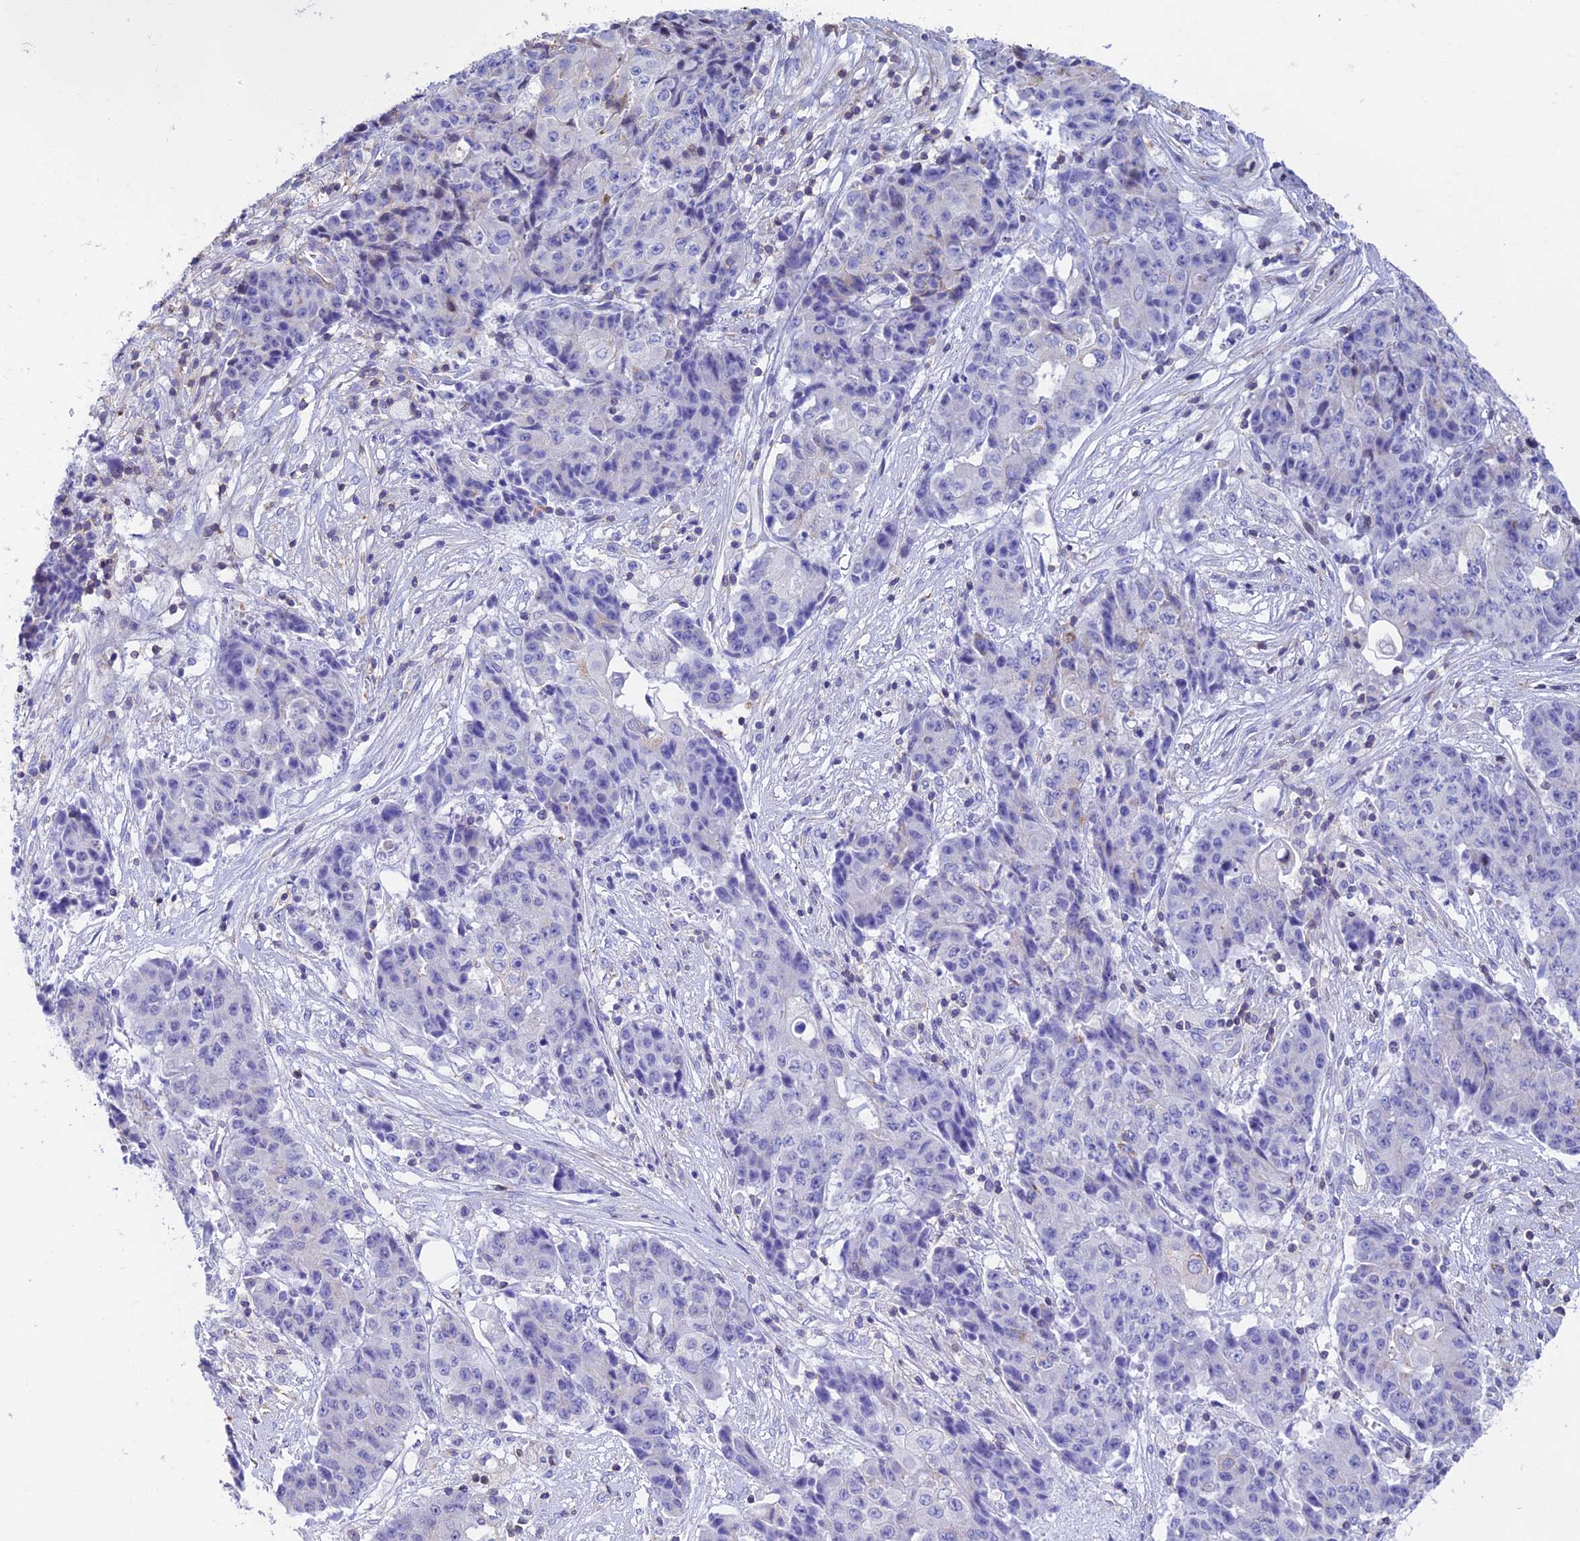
{"staining": {"intensity": "negative", "quantity": "none", "location": "none"}, "tissue": "ovarian cancer", "cell_type": "Tumor cells", "image_type": "cancer", "snomed": [{"axis": "morphology", "description": "Carcinoma, endometroid"}, {"axis": "topography", "description": "Ovary"}], "caption": "An IHC image of ovarian cancer is shown. There is no staining in tumor cells of ovarian cancer. (DAB (3,3'-diaminobenzidine) IHC, high magnification).", "gene": "PRIM1", "patient": {"sex": "female", "age": 42}}